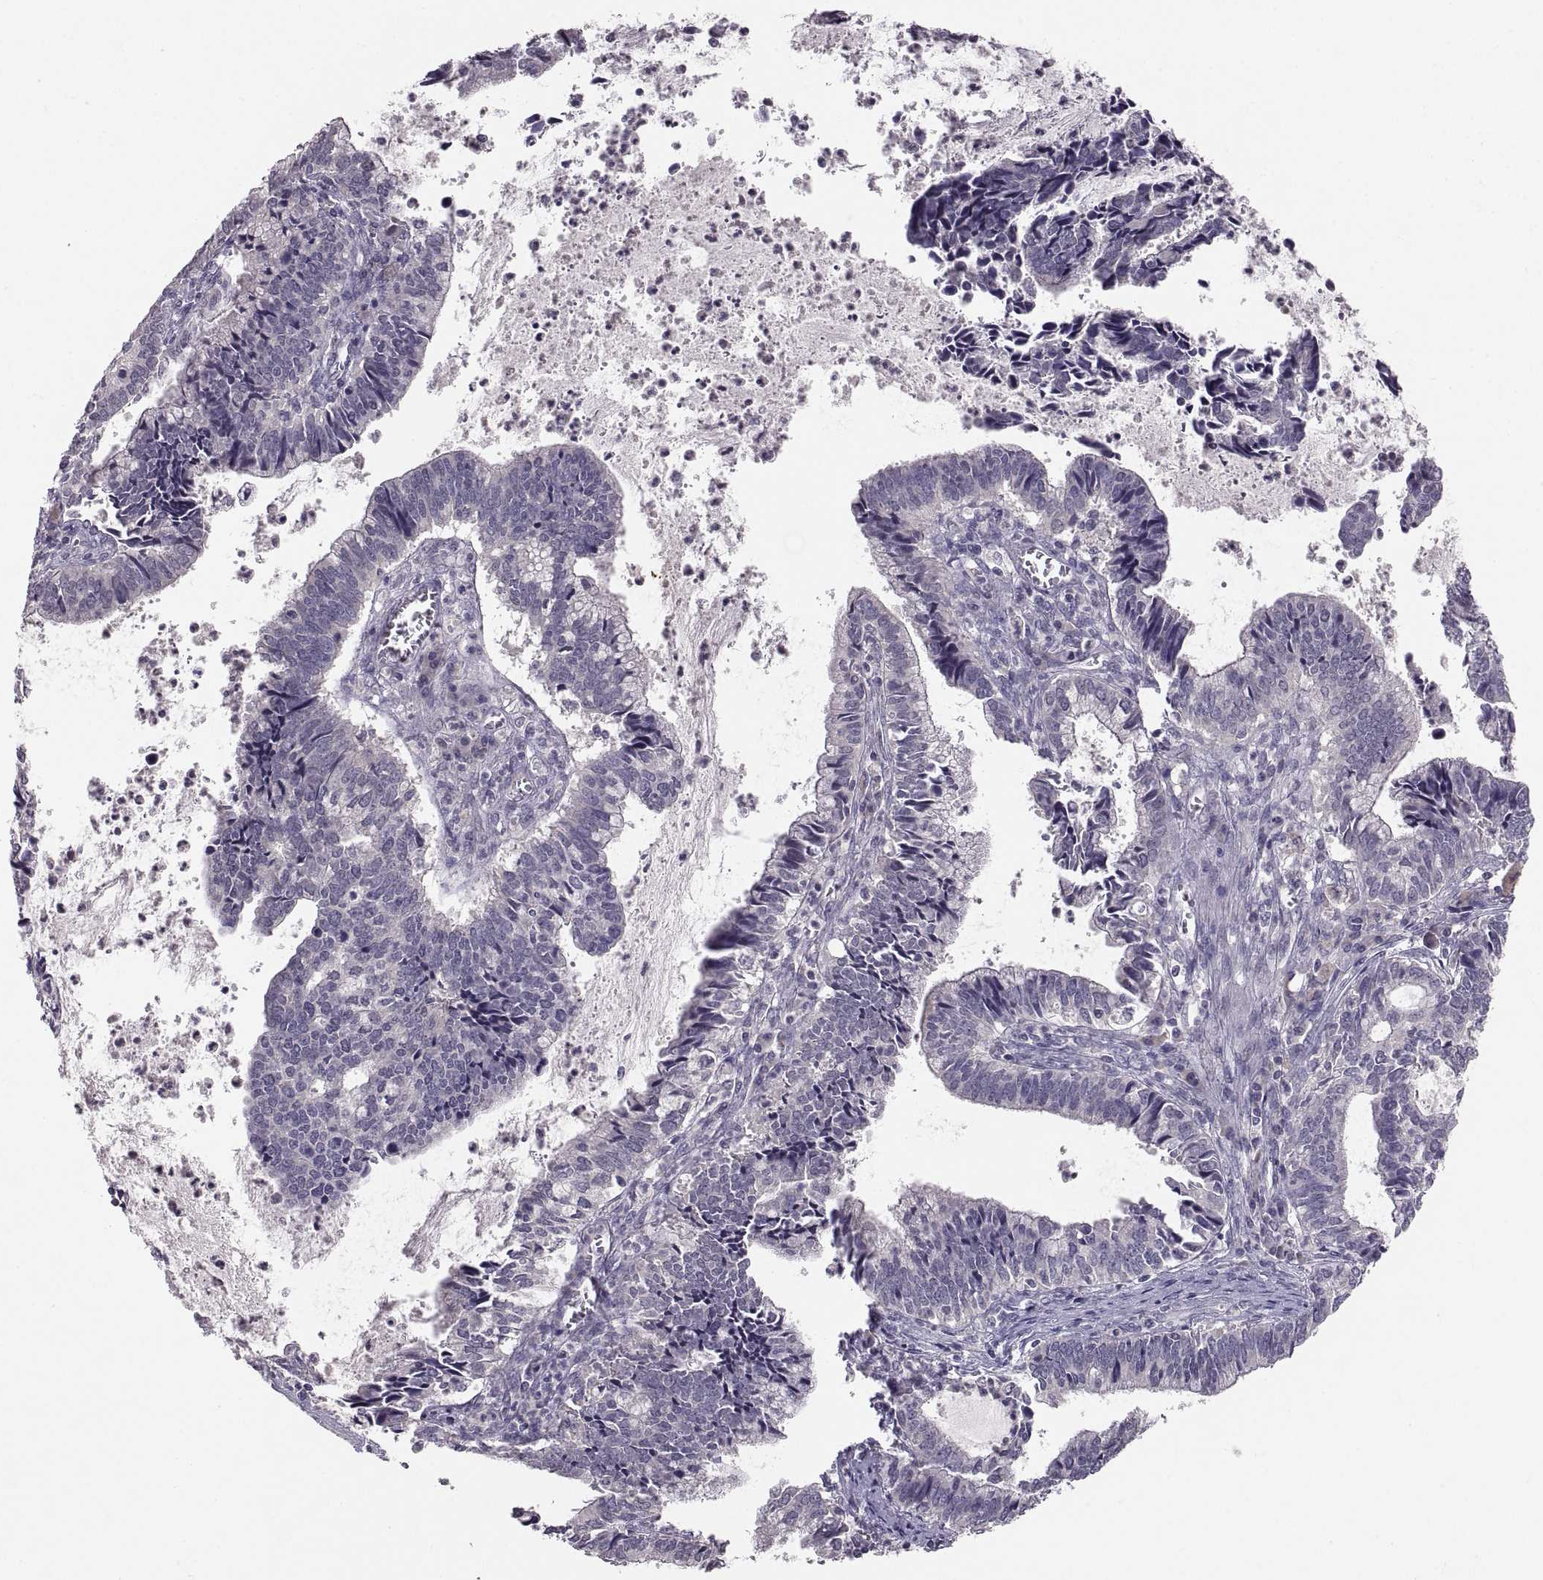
{"staining": {"intensity": "negative", "quantity": "none", "location": "none"}, "tissue": "cervical cancer", "cell_type": "Tumor cells", "image_type": "cancer", "snomed": [{"axis": "morphology", "description": "Adenocarcinoma, NOS"}, {"axis": "topography", "description": "Cervix"}], "caption": "Immunohistochemistry of cervical cancer (adenocarcinoma) shows no positivity in tumor cells.", "gene": "PAX2", "patient": {"sex": "female", "age": 42}}